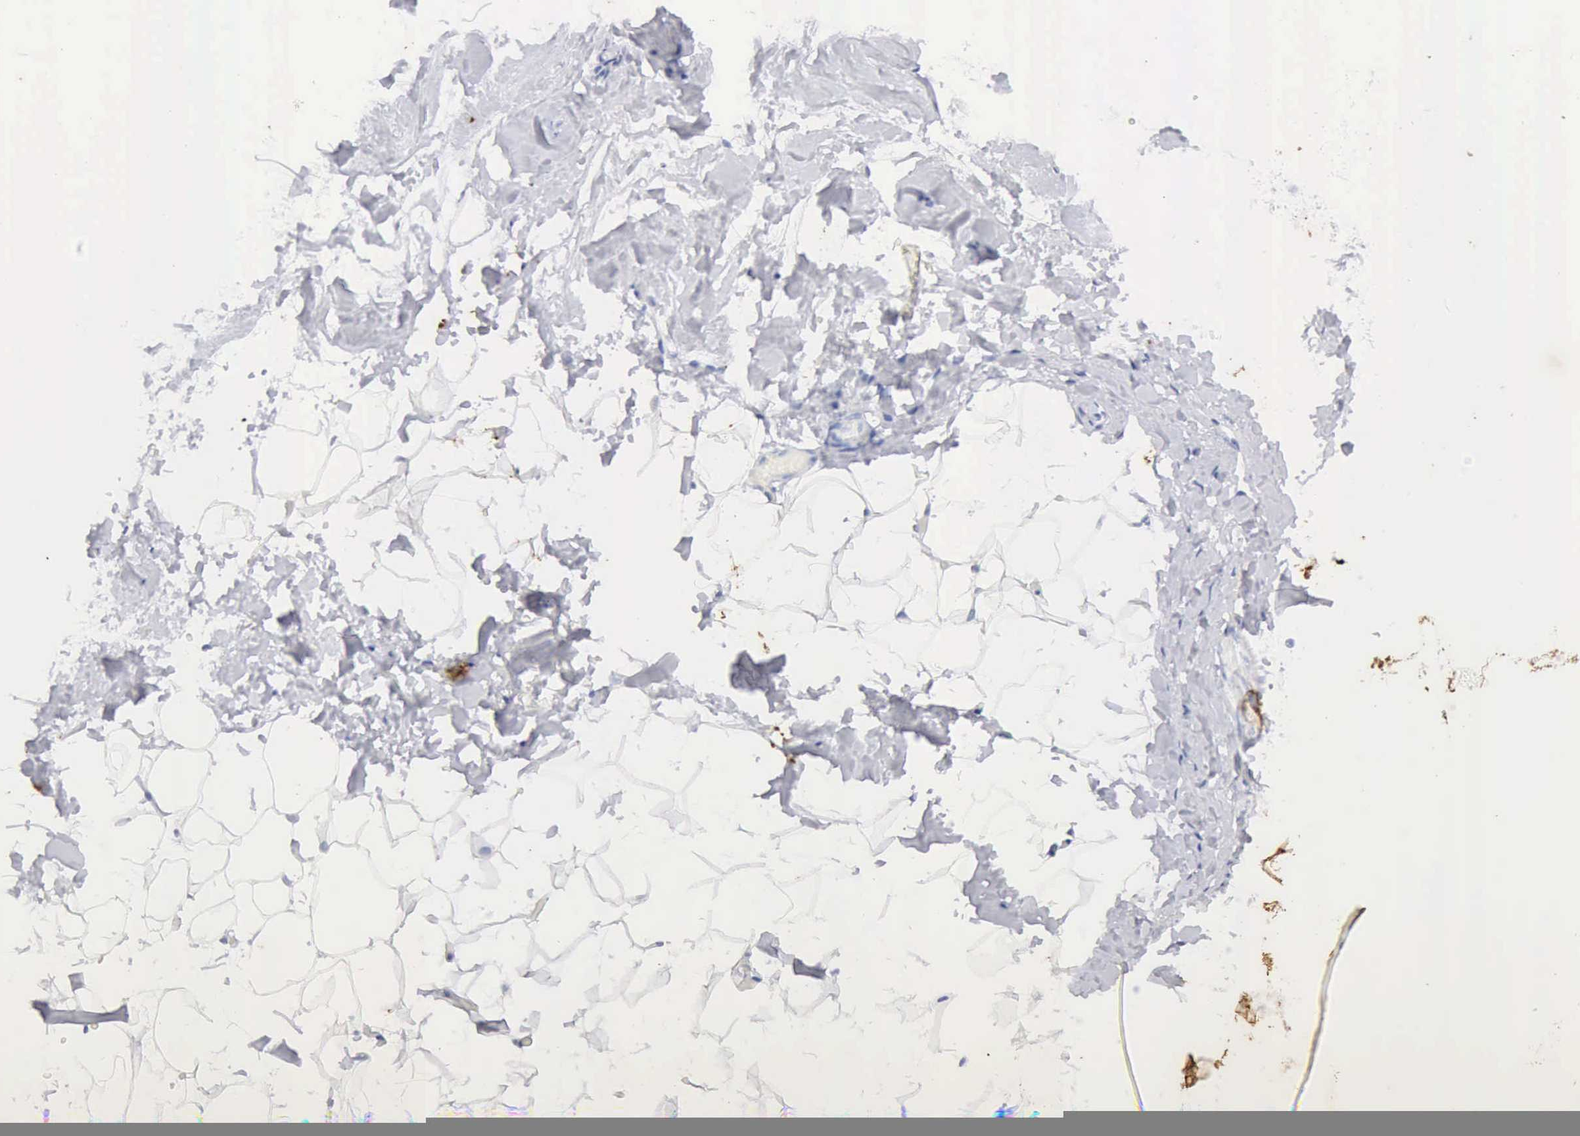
{"staining": {"intensity": "negative", "quantity": "none", "location": "none"}, "tissue": "adipose tissue", "cell_type": "Adipocytes", "image_type": "normal", "snomed": [{"axis": "morphology", "description": "Normal tissue, NOS"}, {"axis": "morphology", "description": "Fibrosis, NOS"}, {"axis": "topography", "description": "Breast"}], "caption": "Protein analysis of unremarkable adipose tissue demonstrates no significant positivity in adipocytes. (Stains: DAB (3,3'-diaminobenzidine) immunohistochemistry (IHC) with hematoxylin counter stain, Microscopy: brightfield microscopy at high magnification).", "gene": "KRT10", "patient": {"sex": "female", "age": 24}}